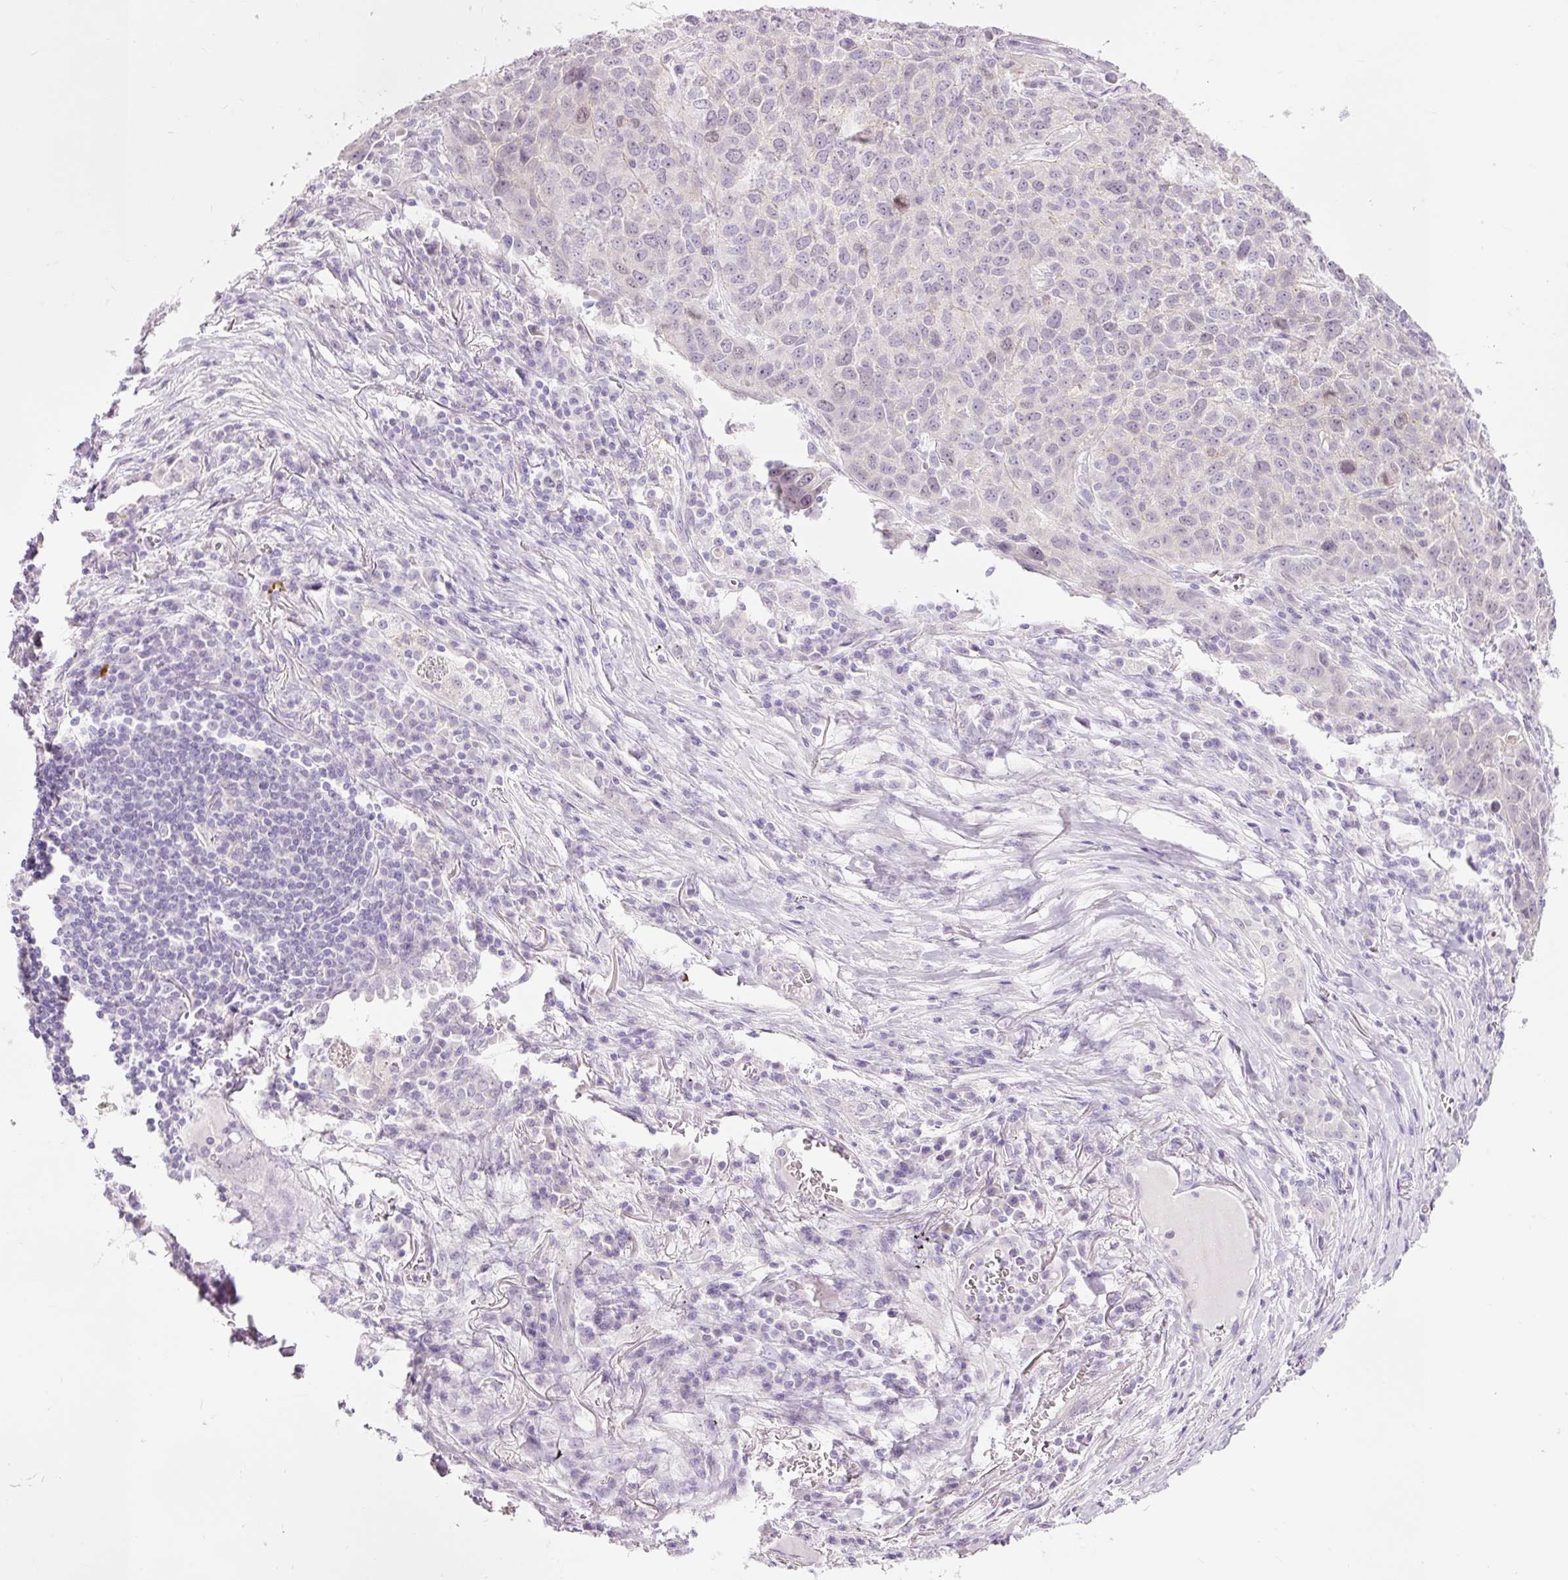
{"staining": {"intensity": "negative", "quantity": "none", "location": "none"}, "tissue": "lung cancer", "cell_type": "Tumor cells", "image_type": "cancer", "snomed": [{"axis": "morphology", "description": "Squamous cell carcinoma, NOS"}, {"axis": "topography", "description": "Lung"}], "caption": "This is an IHC image of squamous cell carcinoma (lung). There is no positivity in tumor cells.", "gene": "DHRS11", "patient": {"sex": "male", "age": 76}}